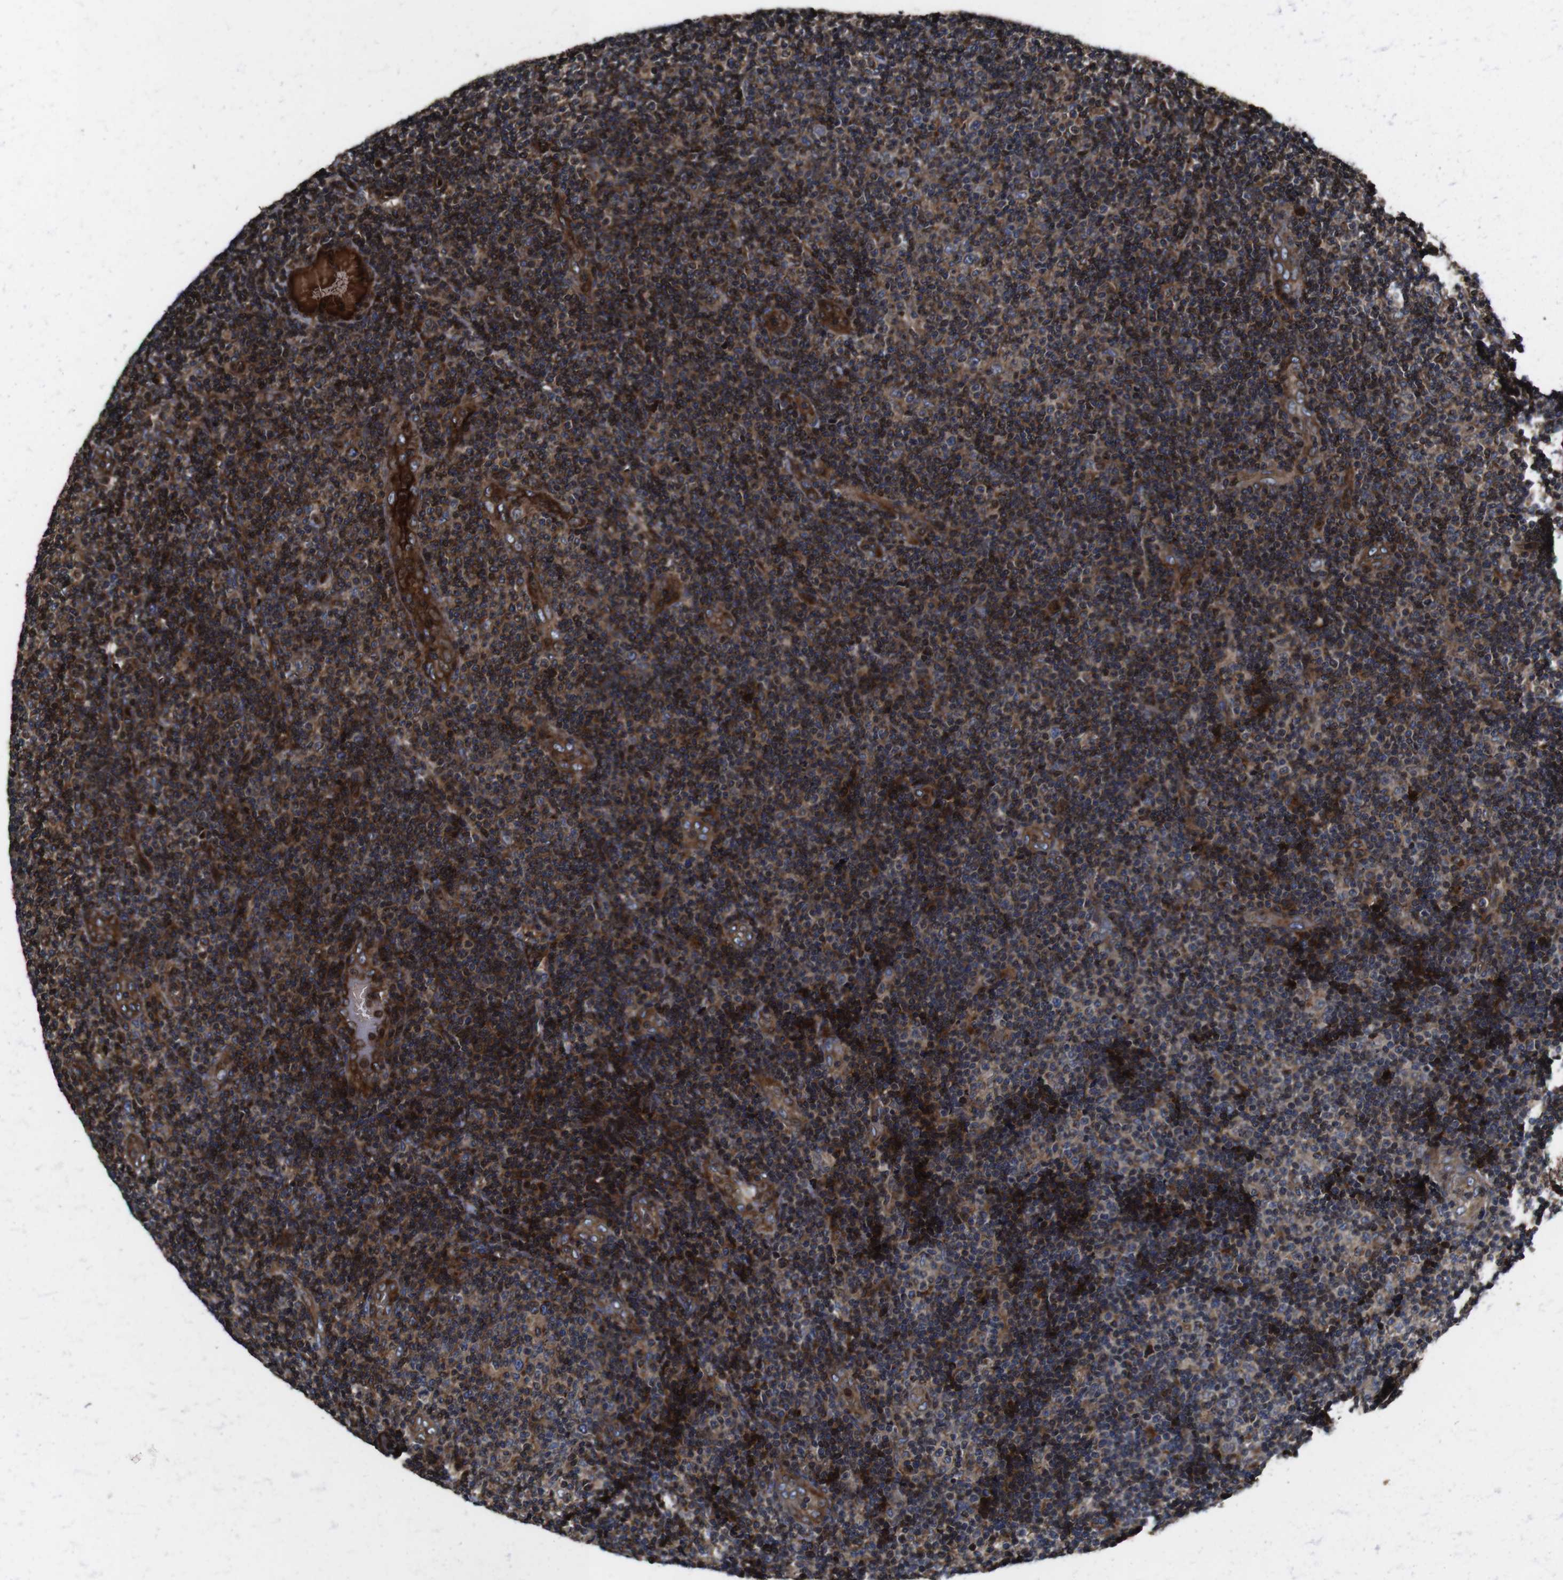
{"staining": {"intensity": "strong", "quantity": ">75%", "location": "cytoplasmic/membranous"}, "tissue": "lymphoma", "cell_type": "Tumor cells", "image_type": "cancer", "snomed": [{"axis": "morphology", "description": "Malignant lymphoma, non-Hodgkin's type, Low grade"}, {"axis": "topography", "description": "Lymph node"}], "caption": "This image displays lymphoma stained with IHC to label a protein in brown. The cytoplasmic/membranous of tumor cells show strong positivity for the protein. Nuclei are counter-stained blue.", "gene": "SMYD3", "patient": {"sex": "male", "age": 83}}